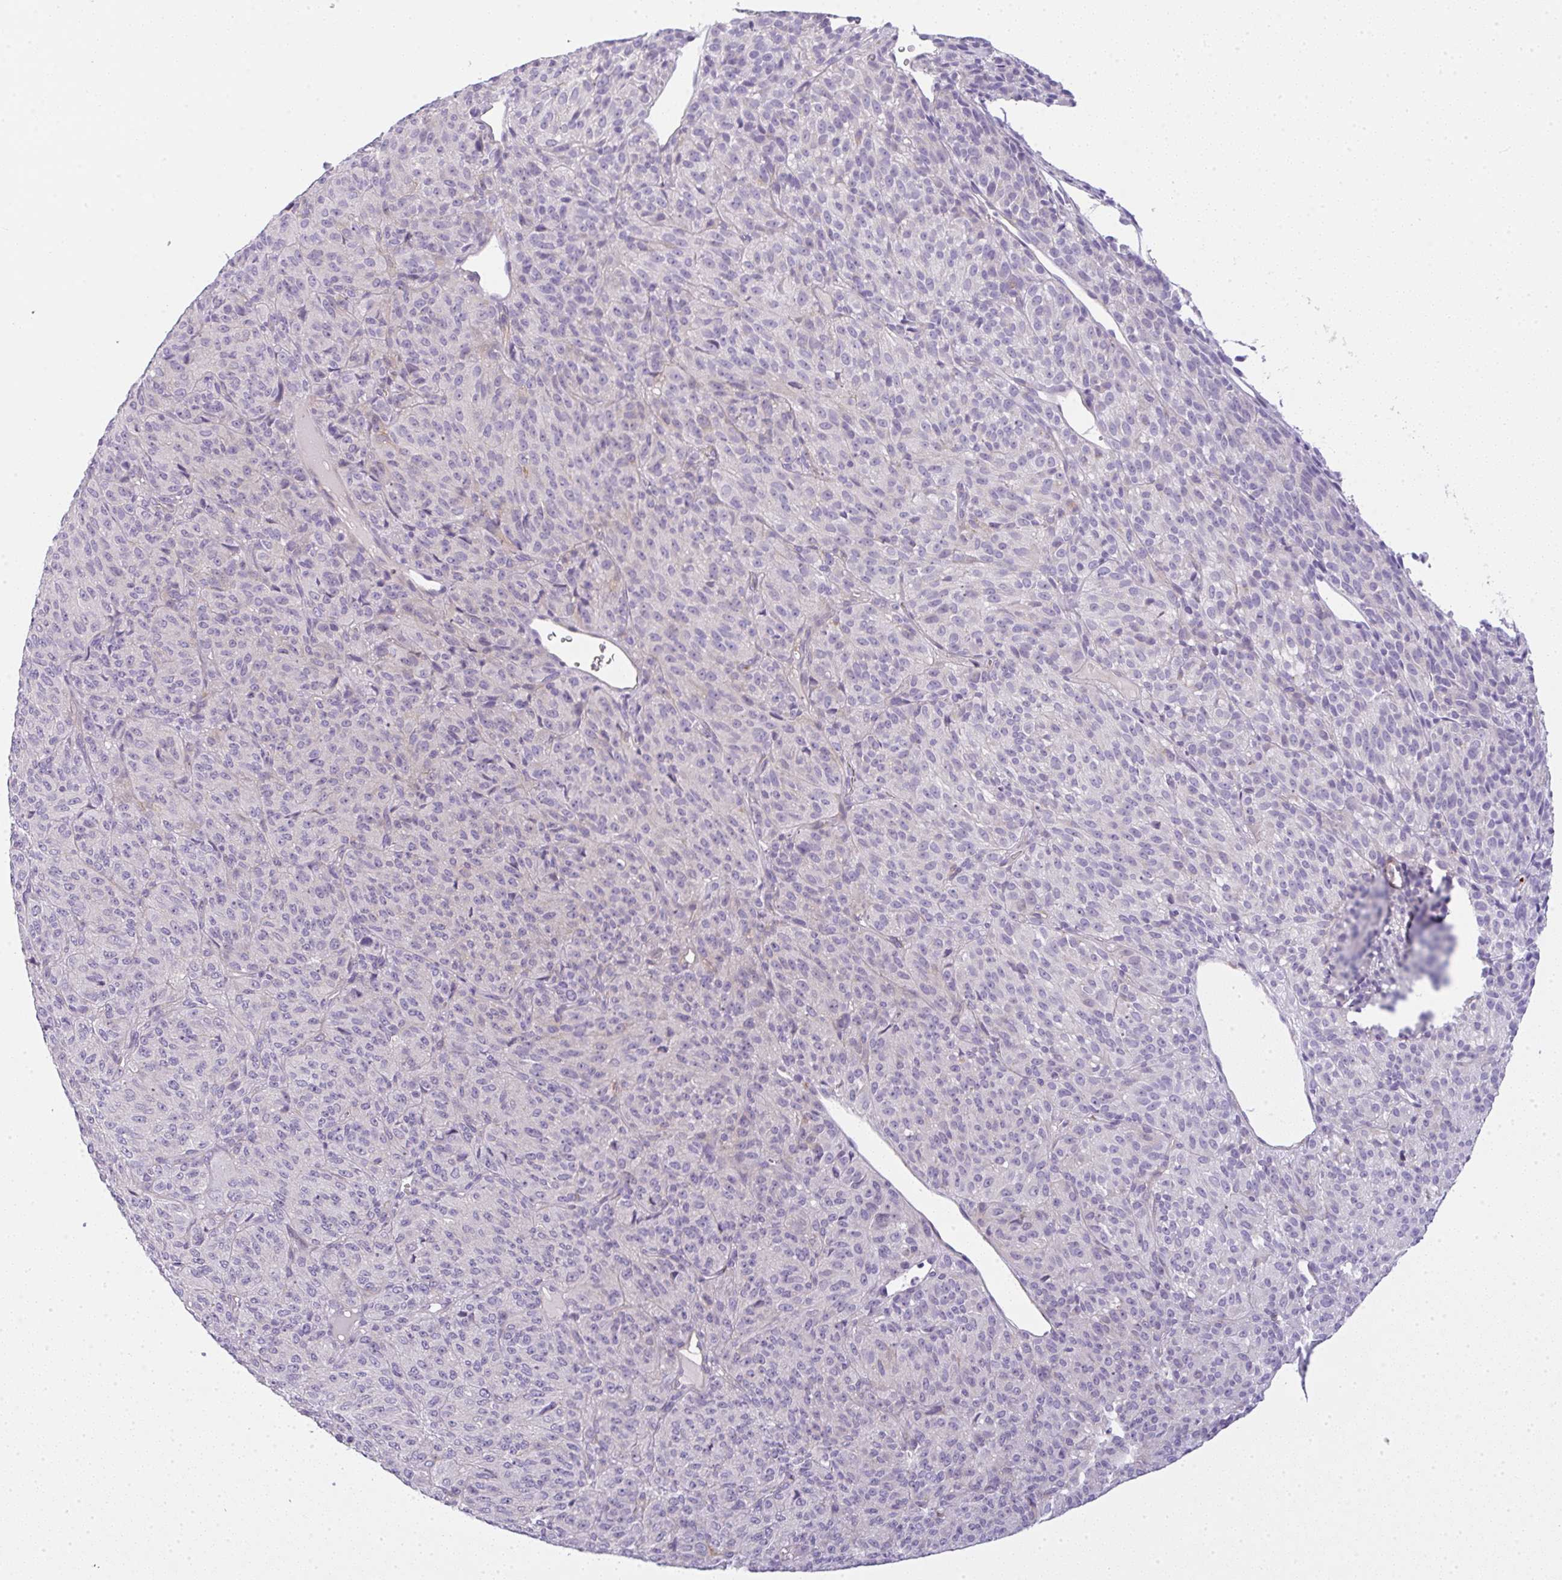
{"staining": {"intensity": "negative", "quantity": "none", "location": "none"}, "tissue": "melanoma", "cell_type": "Tumor cells", "image_type": "cancer", "snomed": [{"axis": "morphology", "description": "Malignant melanoma, Metastatic site"}, {"axis": "topography", "description": "Brain"}], "caption": "IHC photomicrograph of malignant melanoma (metastatic site) stained for a protein (brown), which exhibits no staining in tumor cells.", "gene": "LPAR4", "patient": {"sex": "female", "age": 56}}